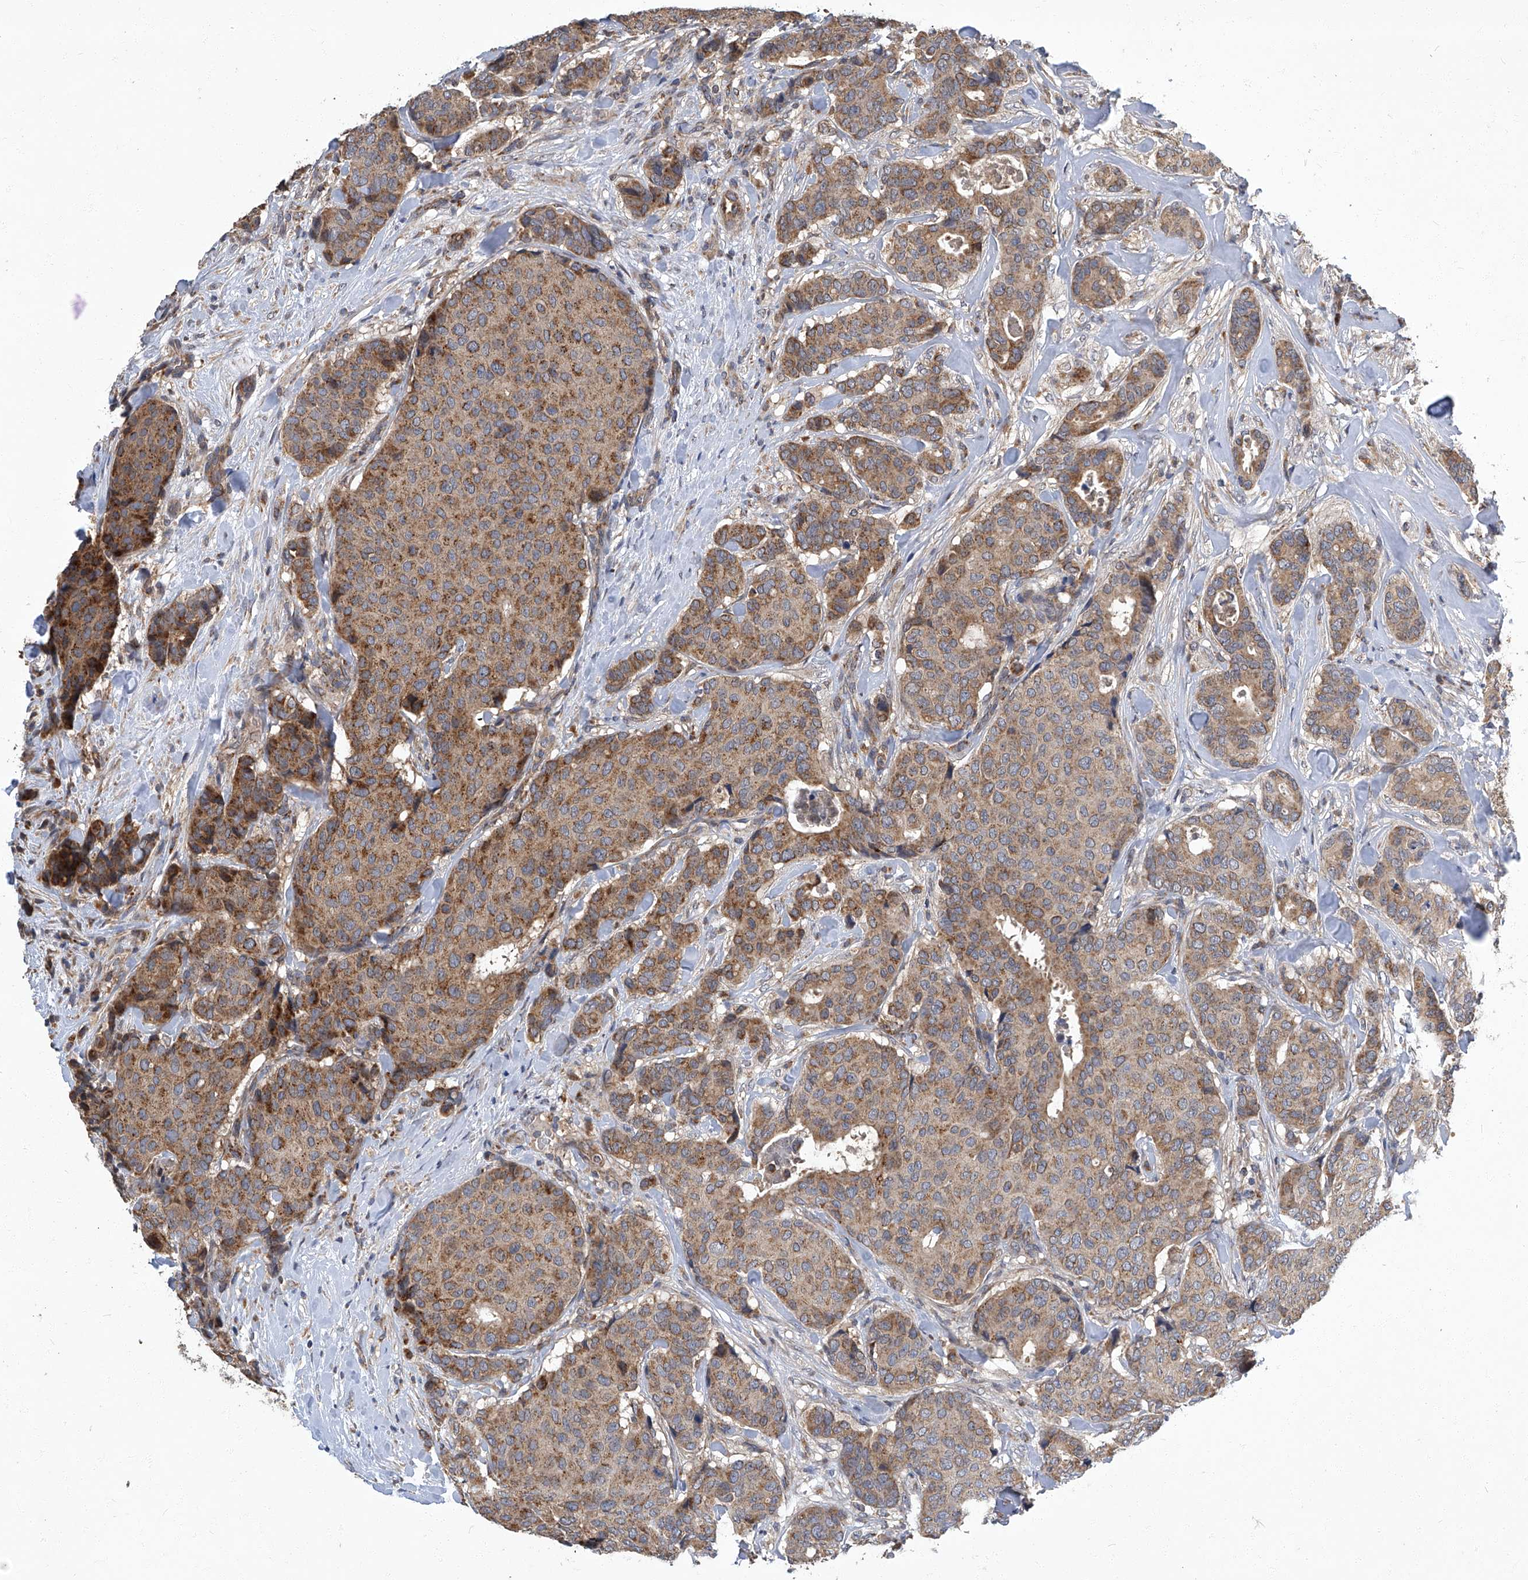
{"staining": {"intensity": "moderate", "quantity": ">75%", "location": "cytoplasmic/membranous"}, "tissue": "breast cancer", "cell_type": "Tumor cells", "image_type": "cancer", "snomed": [{"axis": "morphology", "description": "Duct carcinoma"}, {"axis": "topography", "description": "Breast"}], "caption": "Immunohistochemistry (IHC) staining of breast invasive ductal carcinoma, which displays medium levels of moderate cytoplasmic/membranous staining in about >75% of tumor cells indicating moderate cytoplasmic/membranous protein expression. The staining was performed using DAB (3,3'-diaminobenzidine) (brown) for protein detection and nuclei were counterstained in hematoxylin (blue).", "gene": "TNFRSF13B", "patient": {"sex": "female", "age": 75}}